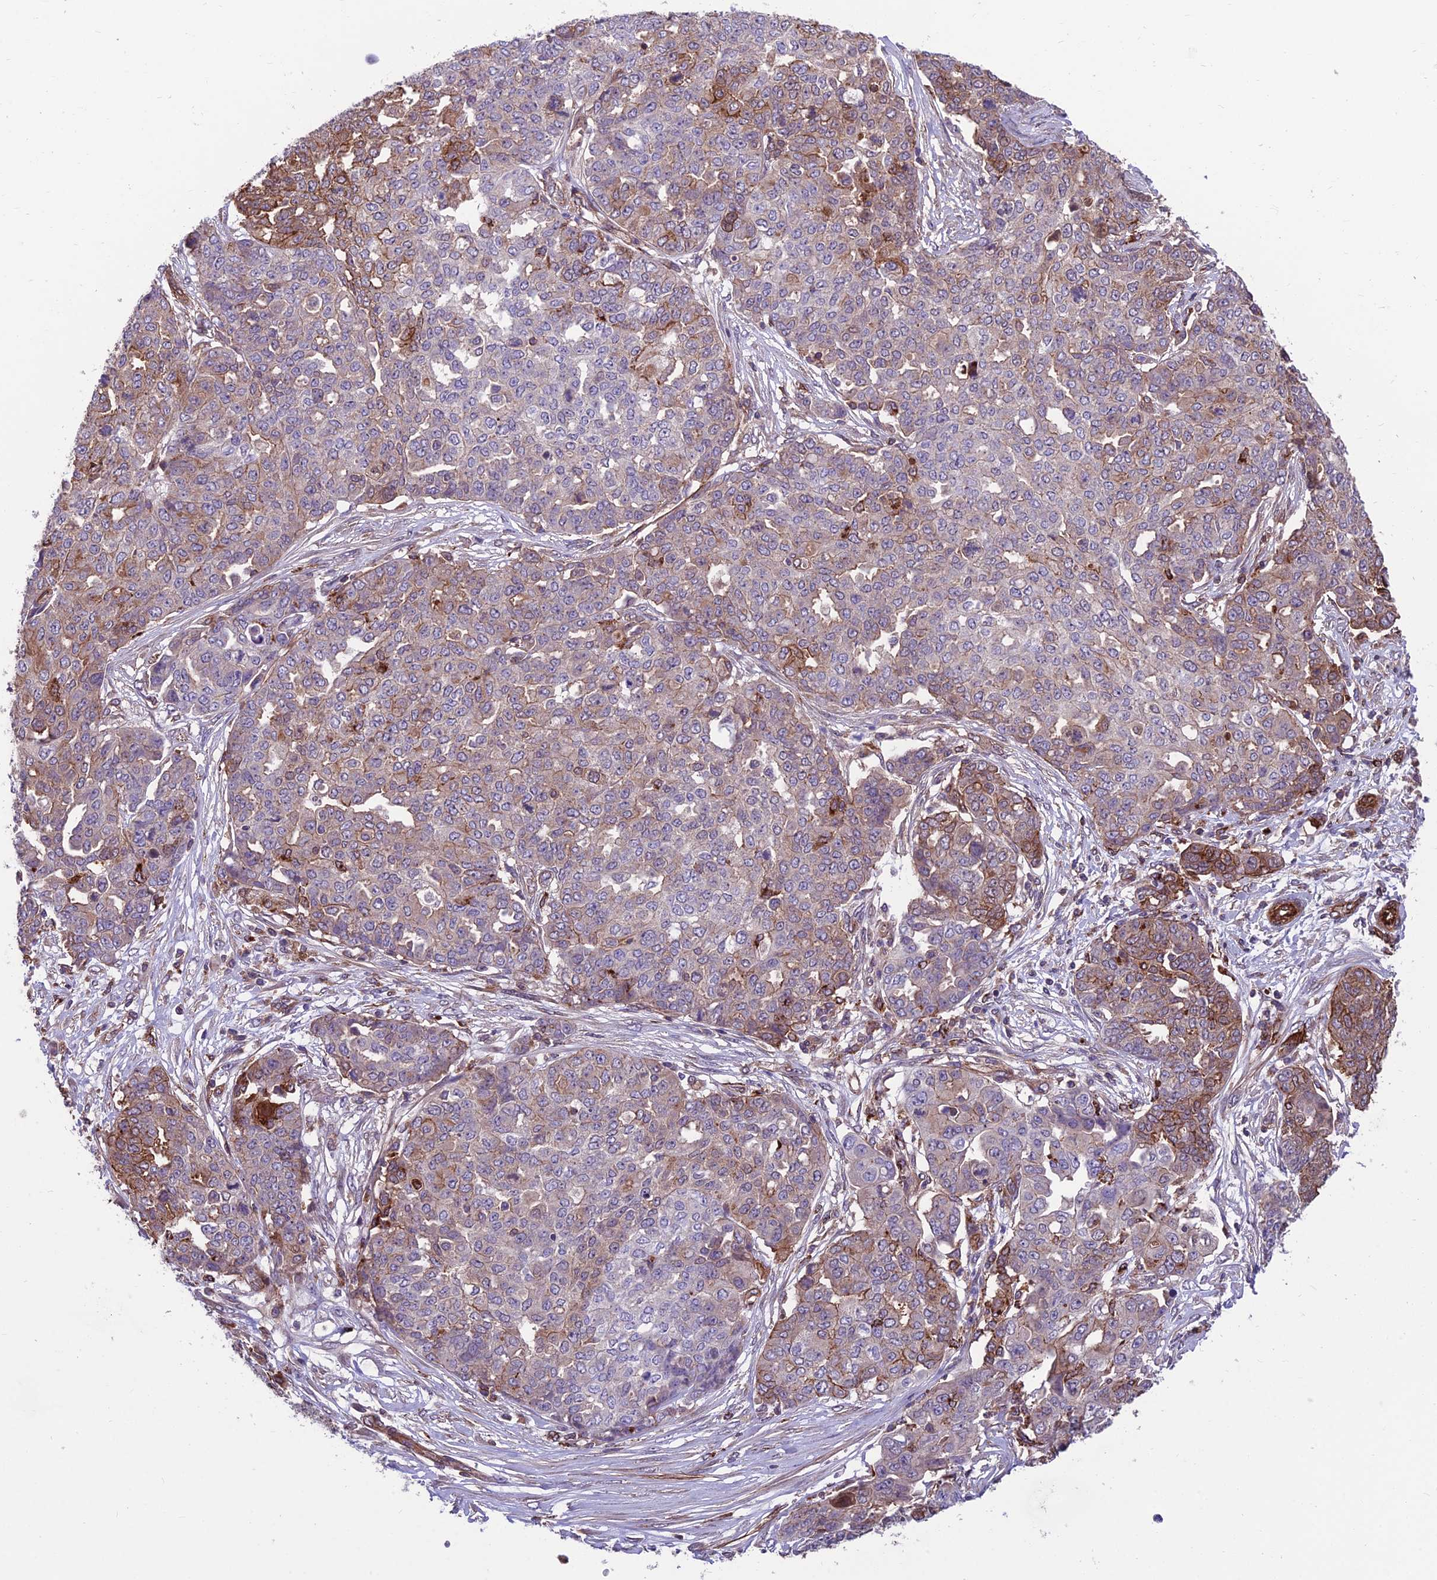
{"staining": {"intensity": "moderate", "quantity": "25%-75%", "location": "cytoplasmic/membranous"}, "tissue": "ovarian cancer", "cell_type": "Tumor cells", "image_type": "cancer", "snomed": [{"axis": "morphology", "description": "Cystadenocarcinoma, serous, NOS"}, {"axis": "topography", "description": "Soft tissue"}, {"axis": "topography", "description": "Ovary"}], "caption": "Immunohistochemistry staining of ovarian cancer (serous cystadenocarcinoma), which reveals medium levels of moderate cytoplasmic/membranous staining in about 25%-75% of tumor cells indicating moderate cytoplasmic/membranous protein staining. The staining was performed using DAB (3,3'-diaminobenzidine) (brown) for protein detection and nuclei were counterstained in hematoxylin (blue).", "gene": "RTN4RL1", "patient": {"sex": "female", "age": 57}}